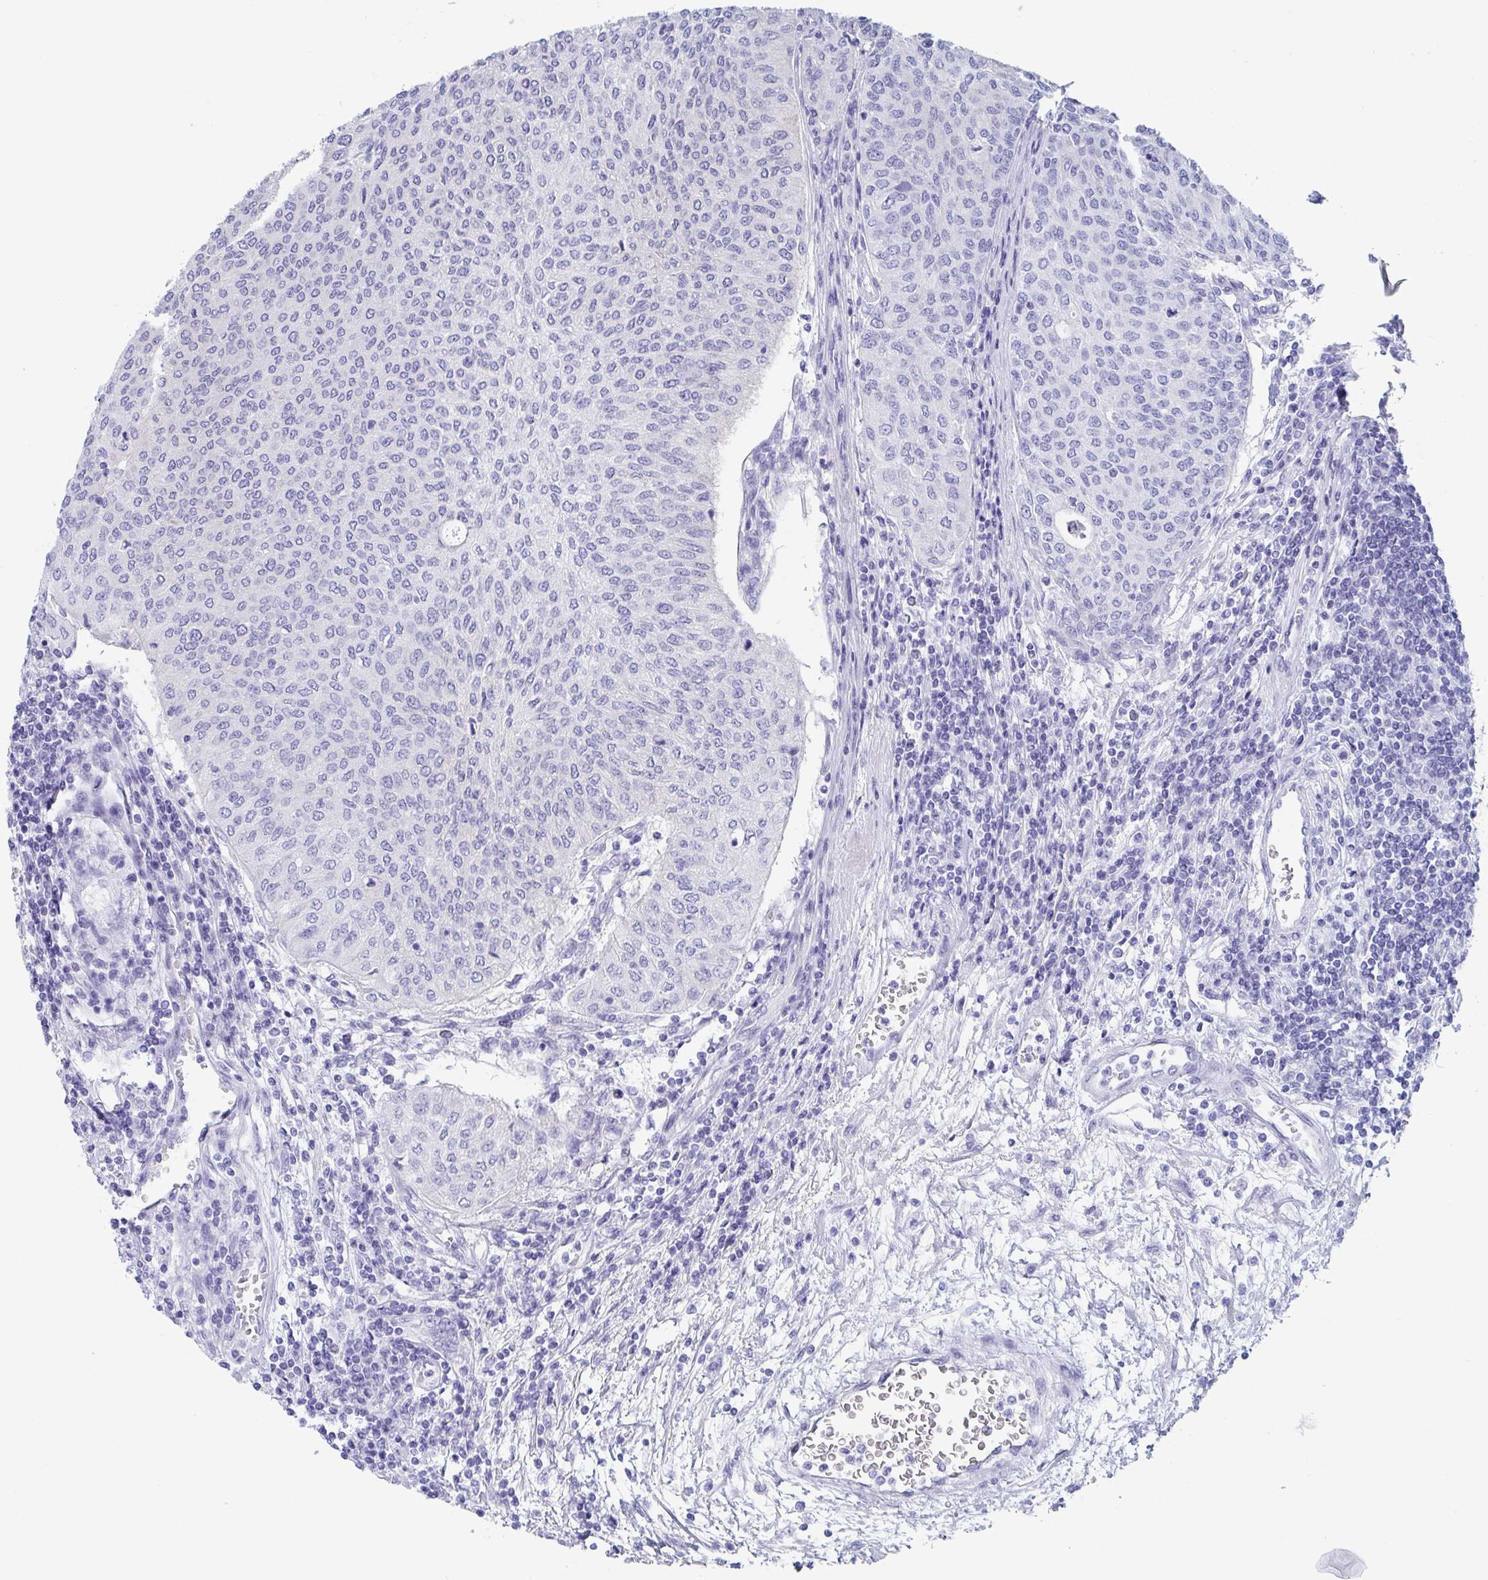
{"staining": {"intensity": "negative", "quantity": "none", "location": "none"}, "tissue": "urothelial cancer", "cell_type": "Tumor cells", "image_type": "cancer", "snomed": [{"axis": "morphology", "description": "Urothelial carcinoma, High grade"}, {"axis": "topography", "description": "Urinary bladder"}], "caption": "DAB immunohistochemical staining of human urothelial carcinoma (high-grade) reveals no significant expression in tumor cells. (Brightfield microscopy of DAB immunohistochemistry at high magnification).", "gene": "ZPBP", "patient": {"sex": "female", "age": 79}}